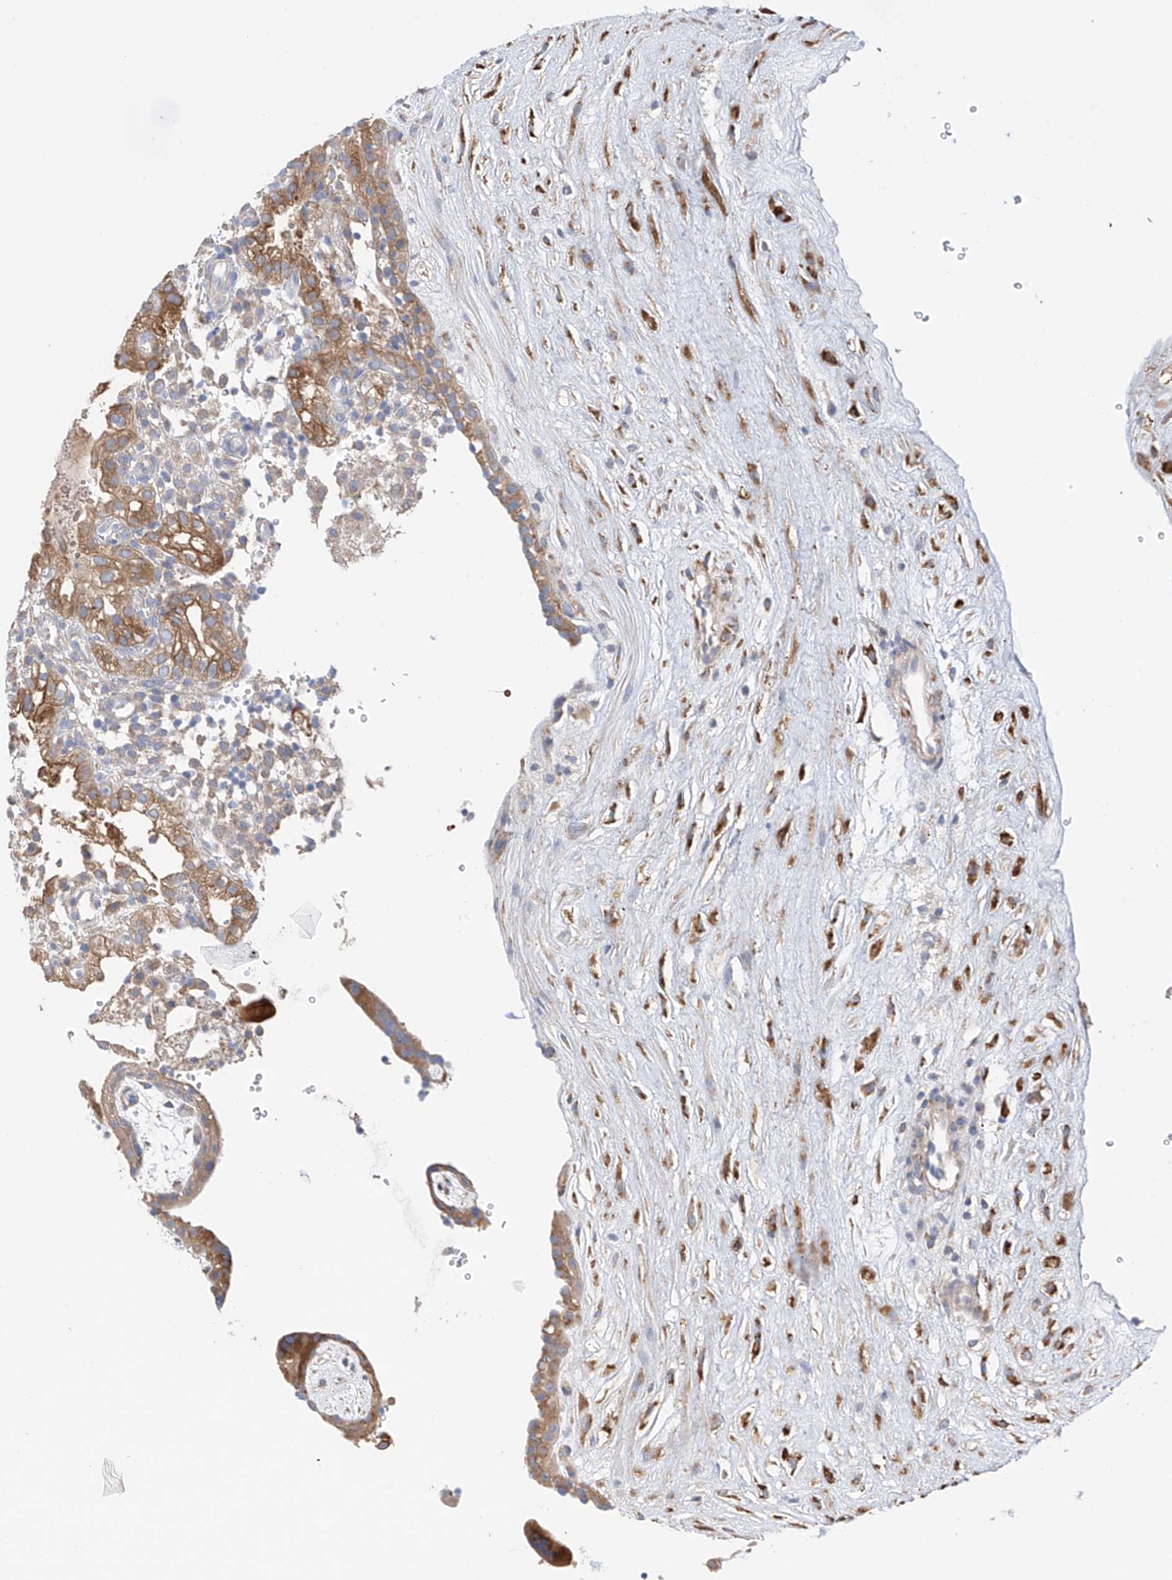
{"staining": {"intensity": "moderate", "quantity": ">75%", "location": "cytoplasmic/membranous"}, "tissue": "placenta", "cell_type": "Decidual cells", "image_type": "normal", "snomed": [{"axis": "morphology", "description": "Normal tissue, NOS"}, {"axis": "topography", "description": "Placenta"}], "caption": "This photomicrograph demonstrates immunohistochemistry (IHC) staining of unremarkable placenta, with medium moderate cytoplasmic/membranous staining in about >75% of decidual cells.", "gene": "REC8", "patient": {"sex": "female", "age": 18}}